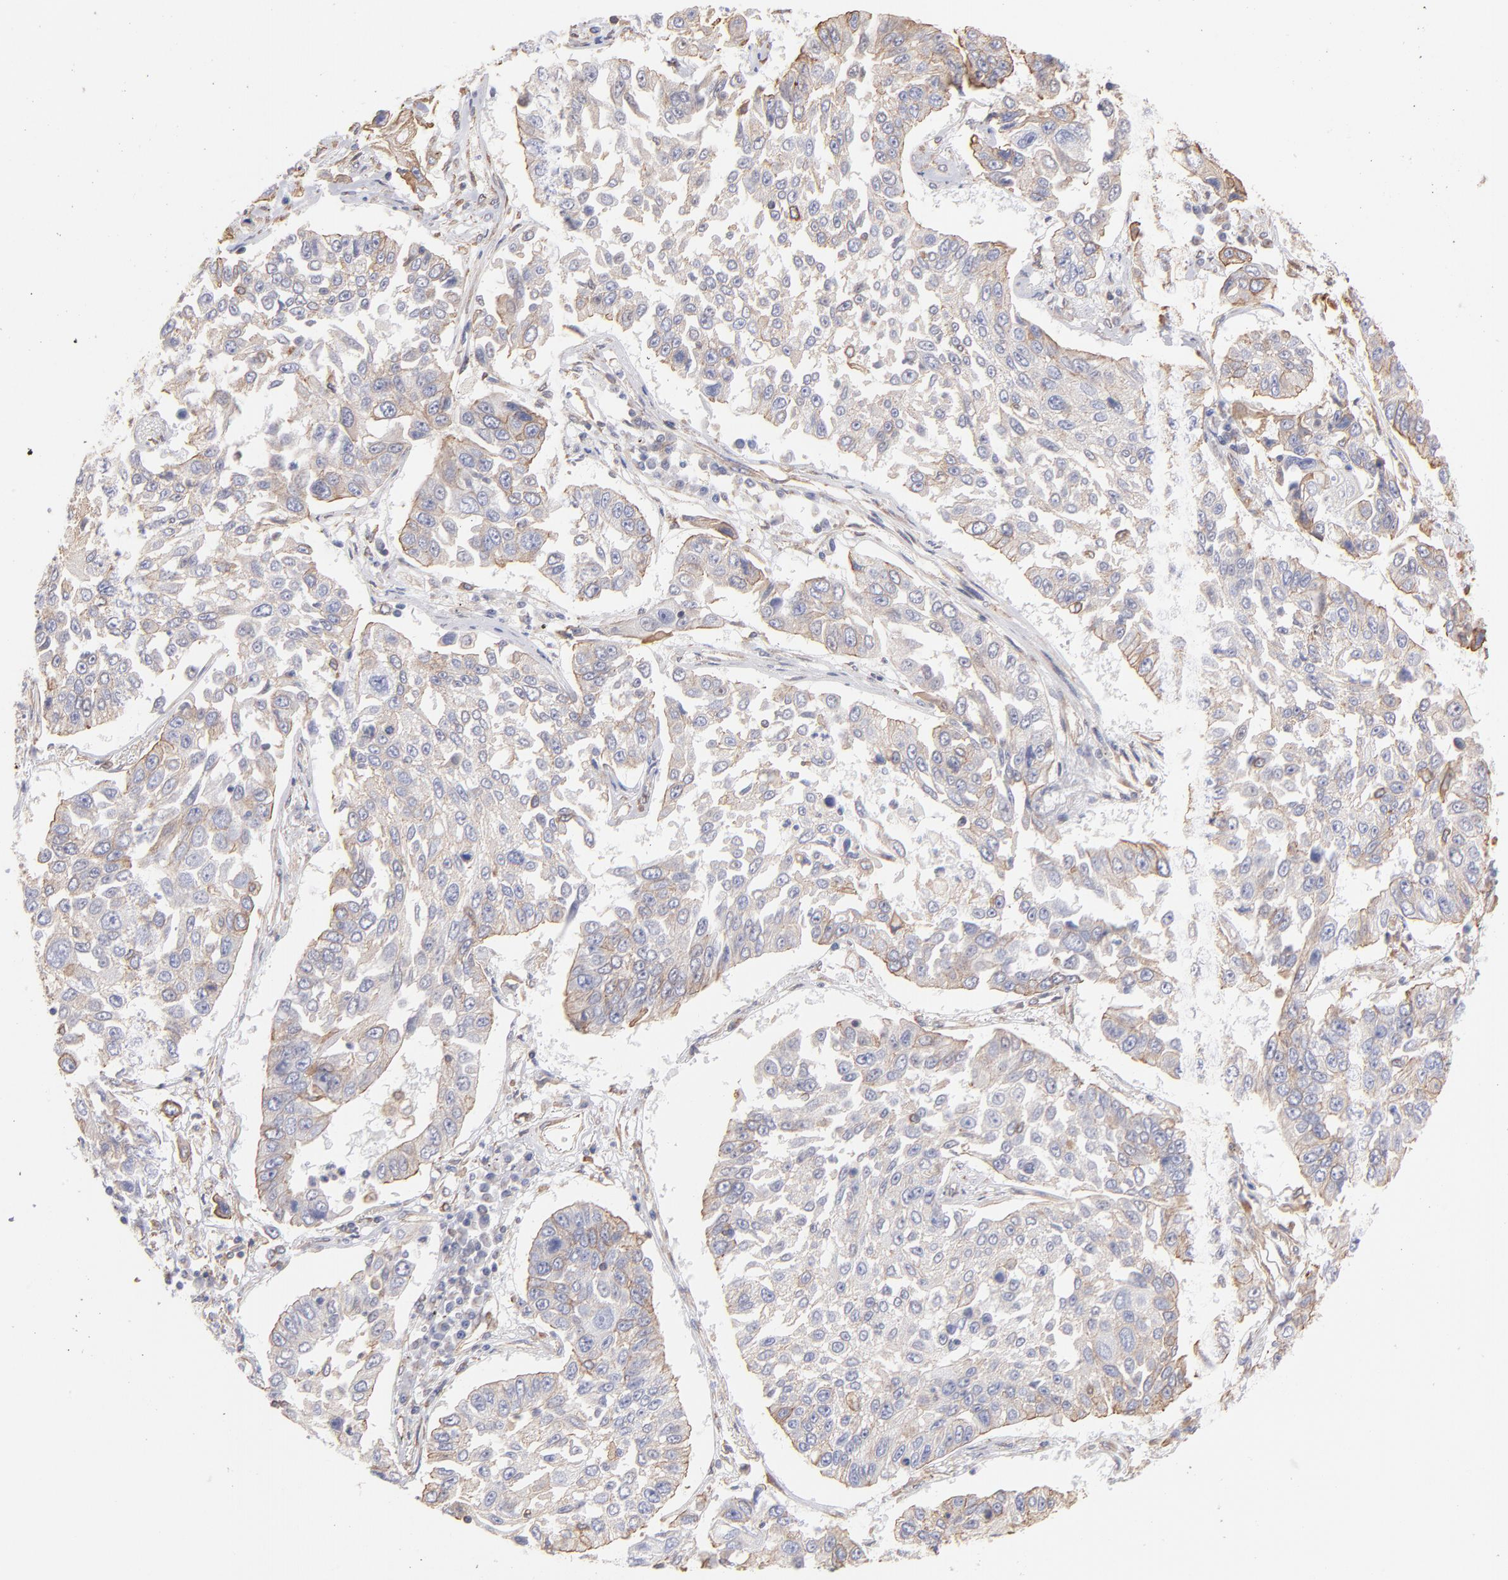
{"staining": {"intensity": "moderate", "quantity": ">75%", "location": "cytoplasmic/membranous"}, "tissue": "lung cancer", "cell_type": "Tumor cells", "image_type": "cancer", "snomed": [{"axis": "morphology", "description": "Squamous cell carcinoma, NOS"}, {"axis": "topography", "description": "Lung"}], "caption": "Lung cancer (squamous cell carcinoma) stained with DAB (3,3'-diaminobenzidine) immunohistochemistry (IHC) exhibits medium levels of moderate cytoplasmic/membranous staining in approximately >75% of tumor cells.", "gene": "PLEC", "patient": {"sex": "male", "age": 71}}